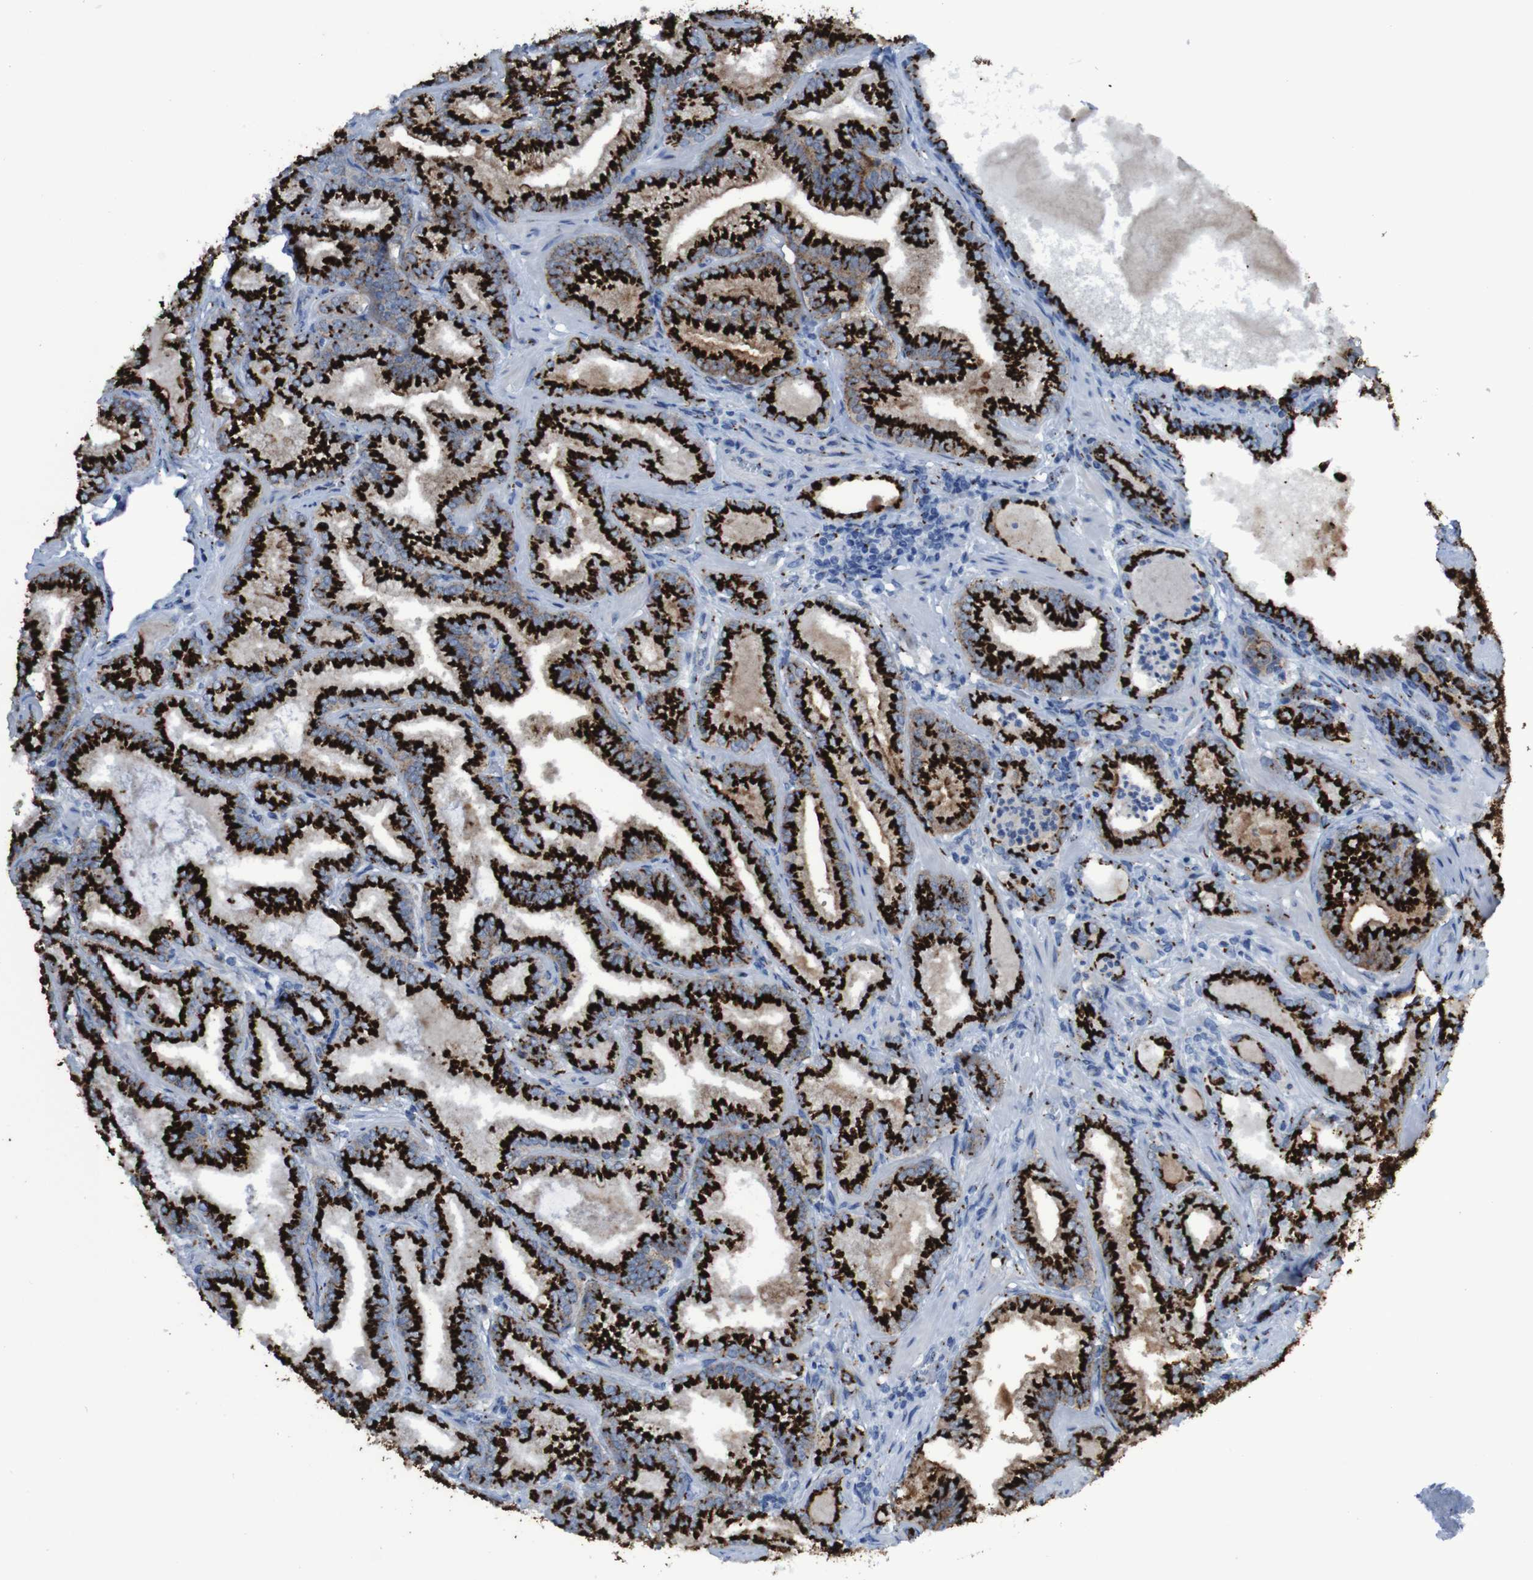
{"staining": {"intensity": "strong", "quantity": ">75%", "location": "cytoplasmic/membranous"}, "tissue": "prostate cancer", "cell_type": "Tumor cells", "image_type": "cancer", "snomed": [{"axis": "morphology", "description": "Adenocarcinoma, Low grade"}, {"axis": "topography", "description": "Prostate"}], "caption": "A micrograph showing strong cytoplasmic/membranous staining in about >75% of tumor cells in prostate low-grade adenocarcinoma, as visualized by brown immunohistochemical staining.", "gene": "GOLM1", "patient": {"sex": "male", "age": 59}}